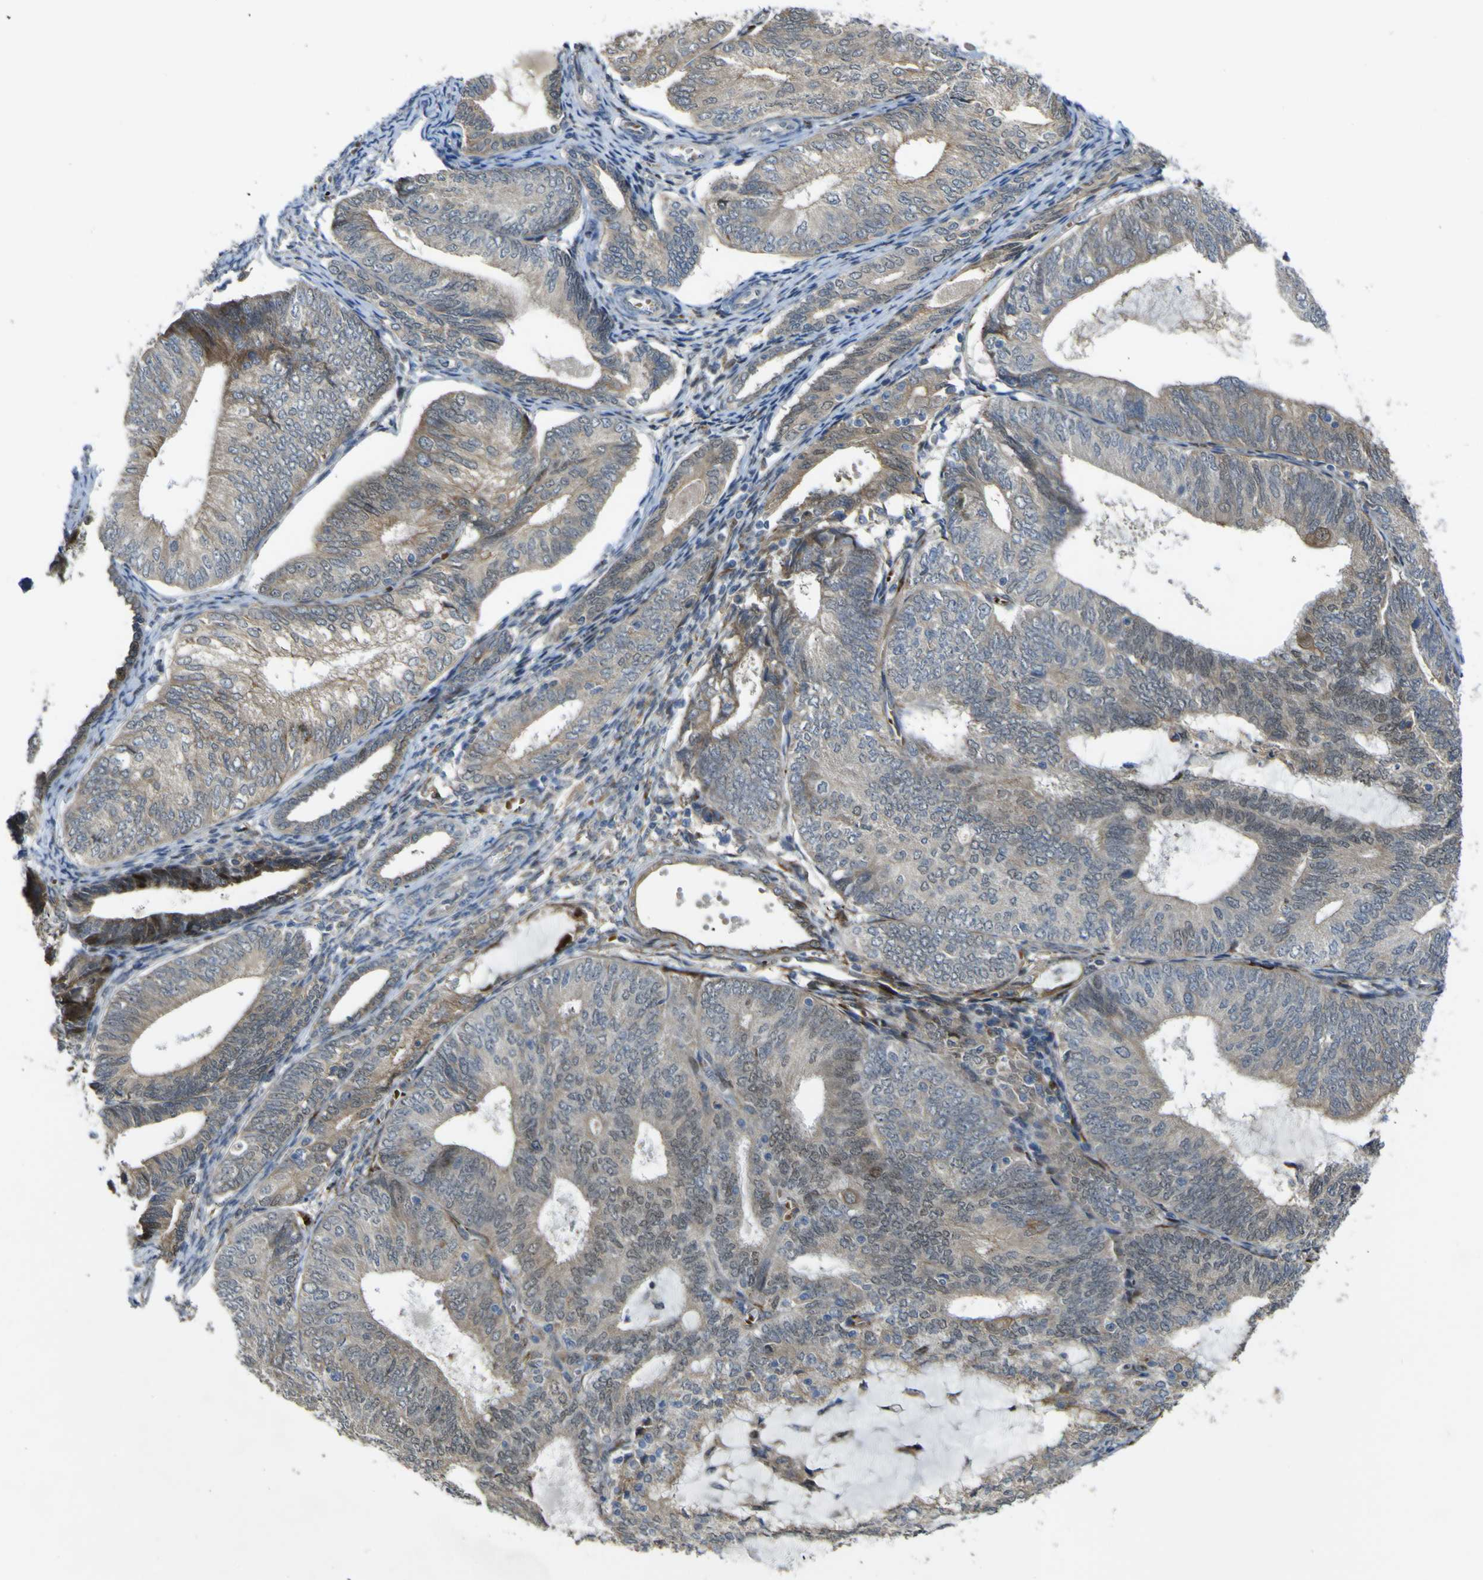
{"staining": {"intensity": "moderate", "quantity": "25%-75%", "location": "cytoplasmic/membranous"}, "tissue": "endometrial cancer", "cell_type": "Tumor cells", "image_type": "cancer", "snomed": [{"axis": "morphology", "description": "Adenocarcinoma, NOS"}, {"axis": "topography", "description": "Endometrium"}], "caption": "High-power microscopy captured an IHC micrograph of endometrial cancer (adenocarcinoma), revealing moderate cytoplasmic/membranous positivity in about 25%-75% of tumor cells.", "gene": "LBHD1", "patient": {"sex": "female", "age": 81}}